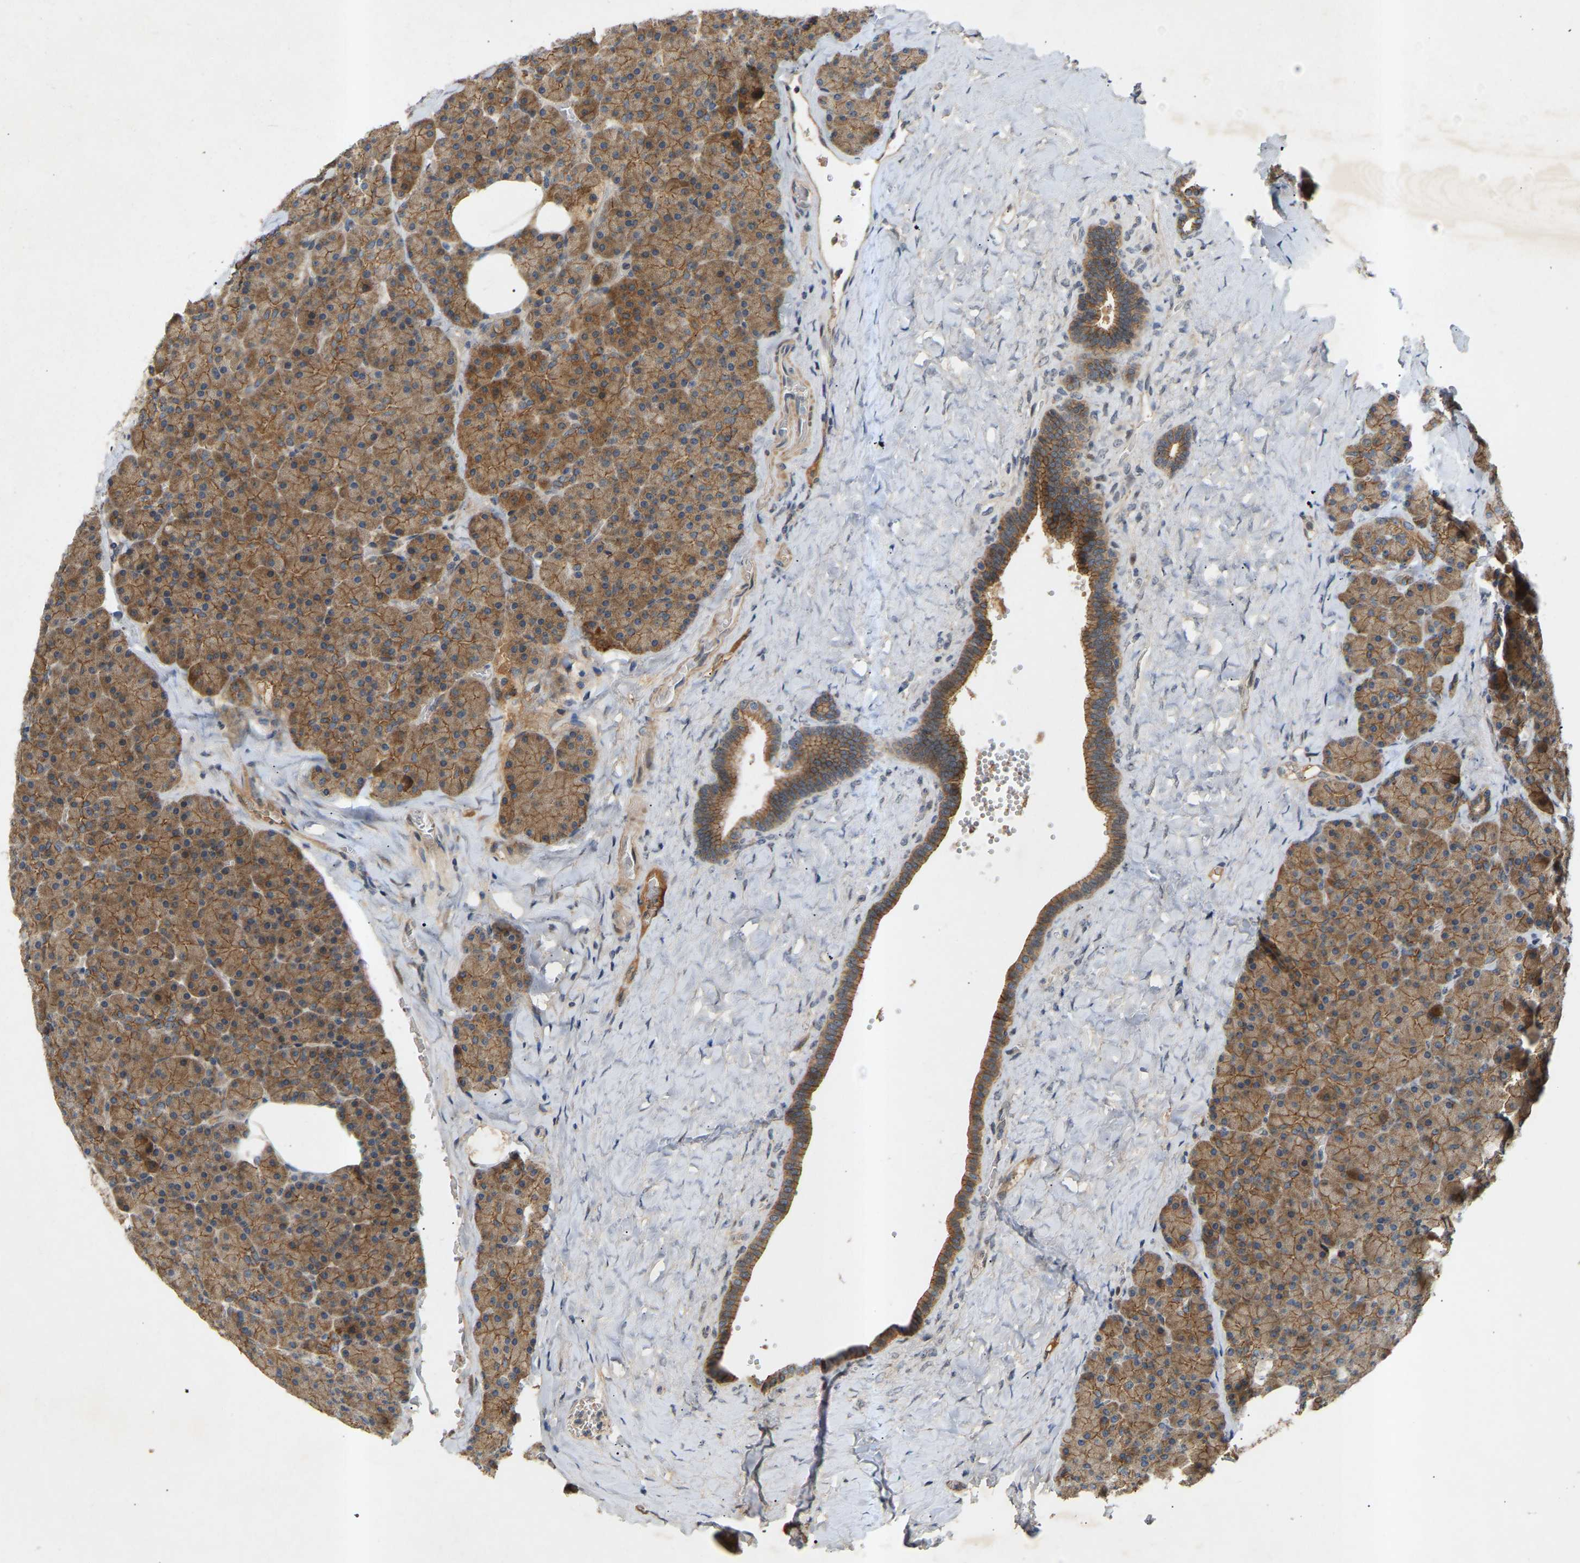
{"staining": {"intensity": "moderate", "quantity": ">75%", "location": "cytoplasmic/membranous"}, "tissue": "pancreas", "cell_type": "Exocrine glandular cells", "image_type": "normal", "snomed": [{"axis": "morphology", "description": "Normal tissue, NOS"}, {"axis": "morphology", "description": "Carcinoid, malignant, NOS"}, {"axis": "topography", "description": "Pancreas"}], "caption": "Immunohistochemistry histopathology image of benign pancreas: human pancreas stained using IHC exhibits medium levels of moderate protein expression localized specifically in the cytoplasmic/membranous of exocrine glandular cells, appearing as a cytoplasmic/membranous brown color.", "gene": "ATP5MF", "patient": {"sex": "female", "age": 35}}